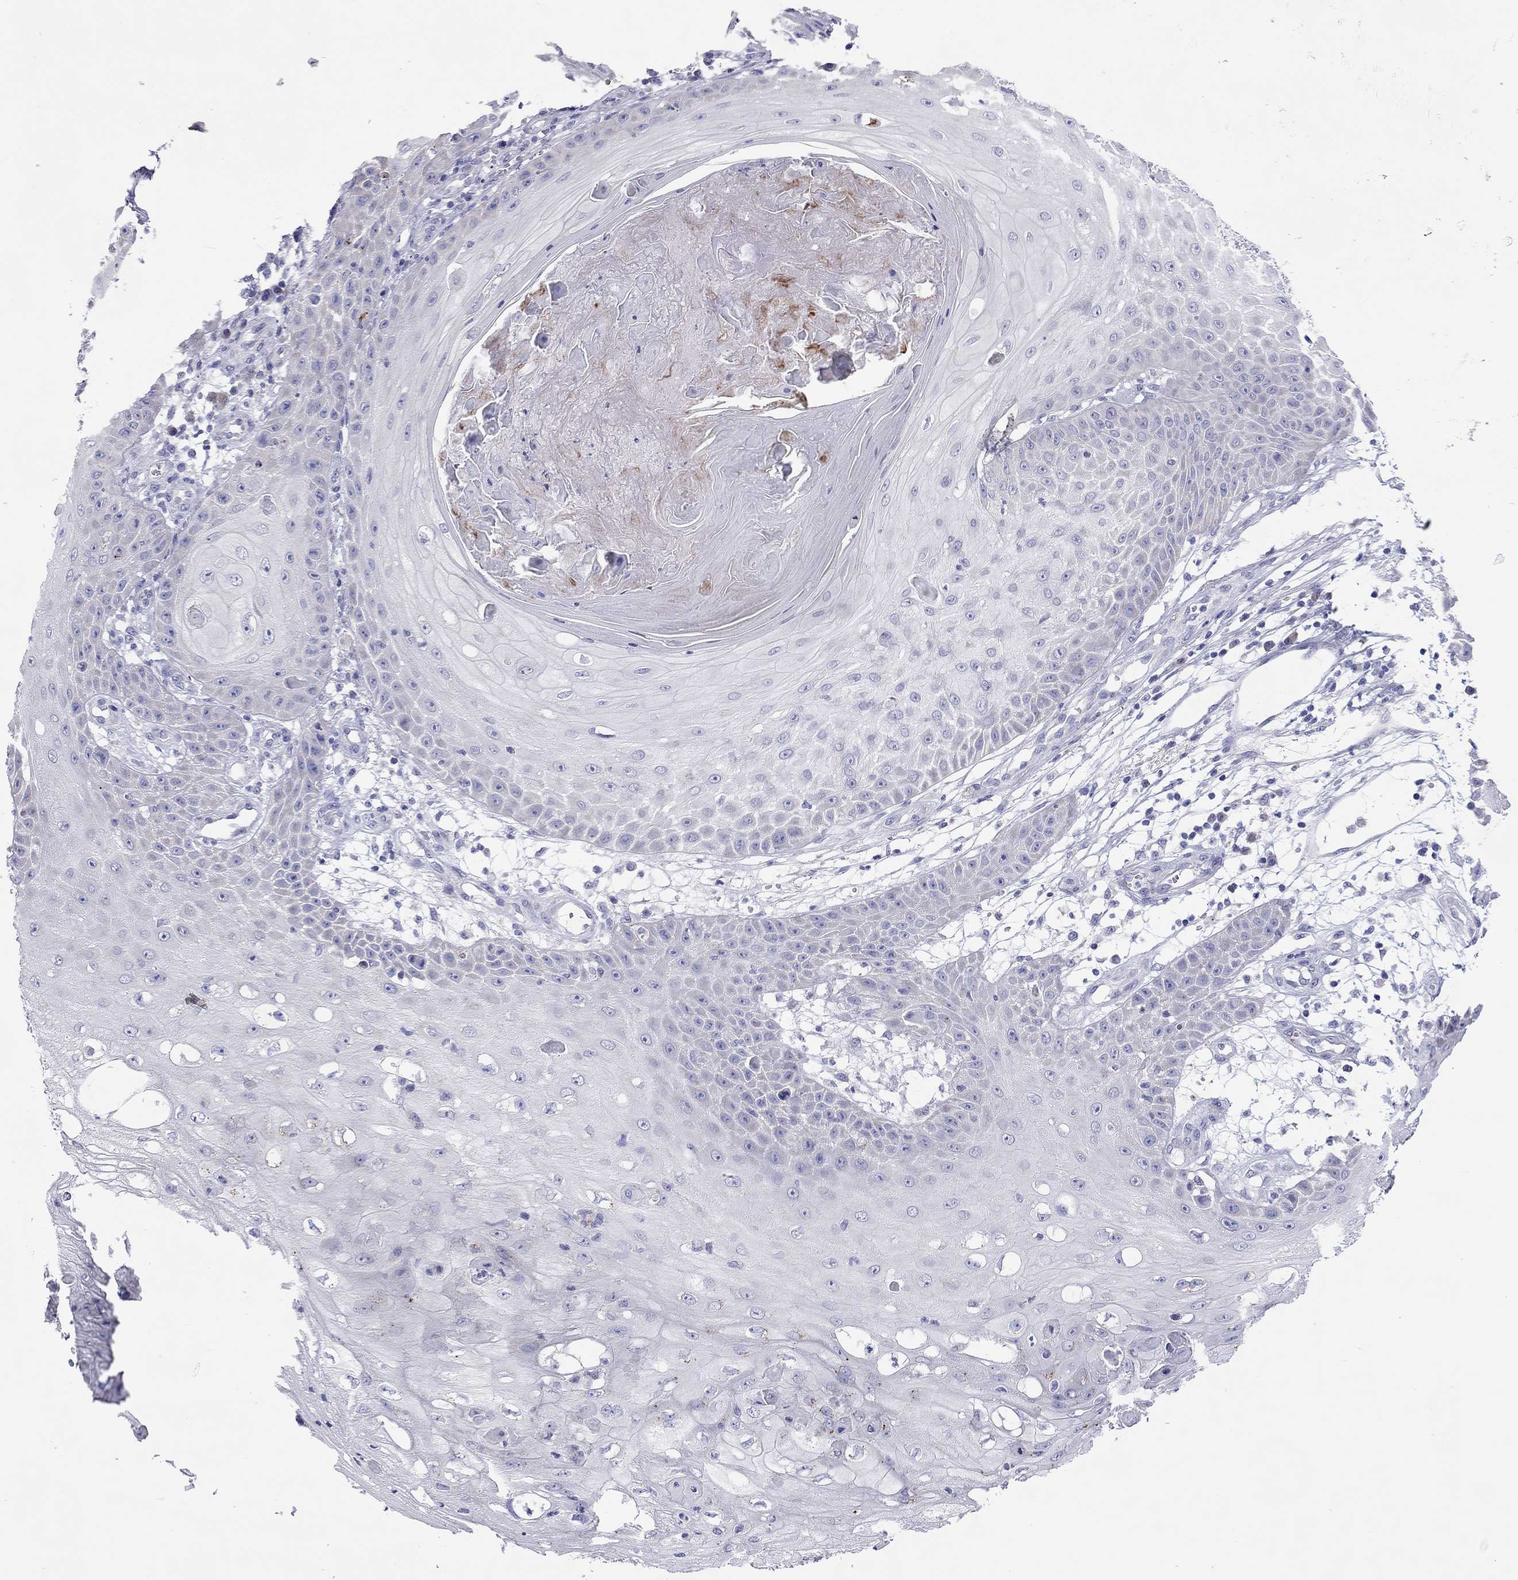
{"staining": {"intensity": "negative", "quantity": "none", "location": "none"}, "tissue": "skin cancer", "cell_type": "Tumor cells", "image_type": "cancer", "snomed": [{"axis": "morphology", "description": "Squamous cell carcinoma, NOS"}, {"axis": "topography", "description": "Skin"}], "caption": "Squamous cell carcinoma (skin) stained for a protein using immunohistochemistry (IHC) reveals no staining tumor cells.", "gene": "COL9A1", "patient": {"sex": "male", "age": 70}}